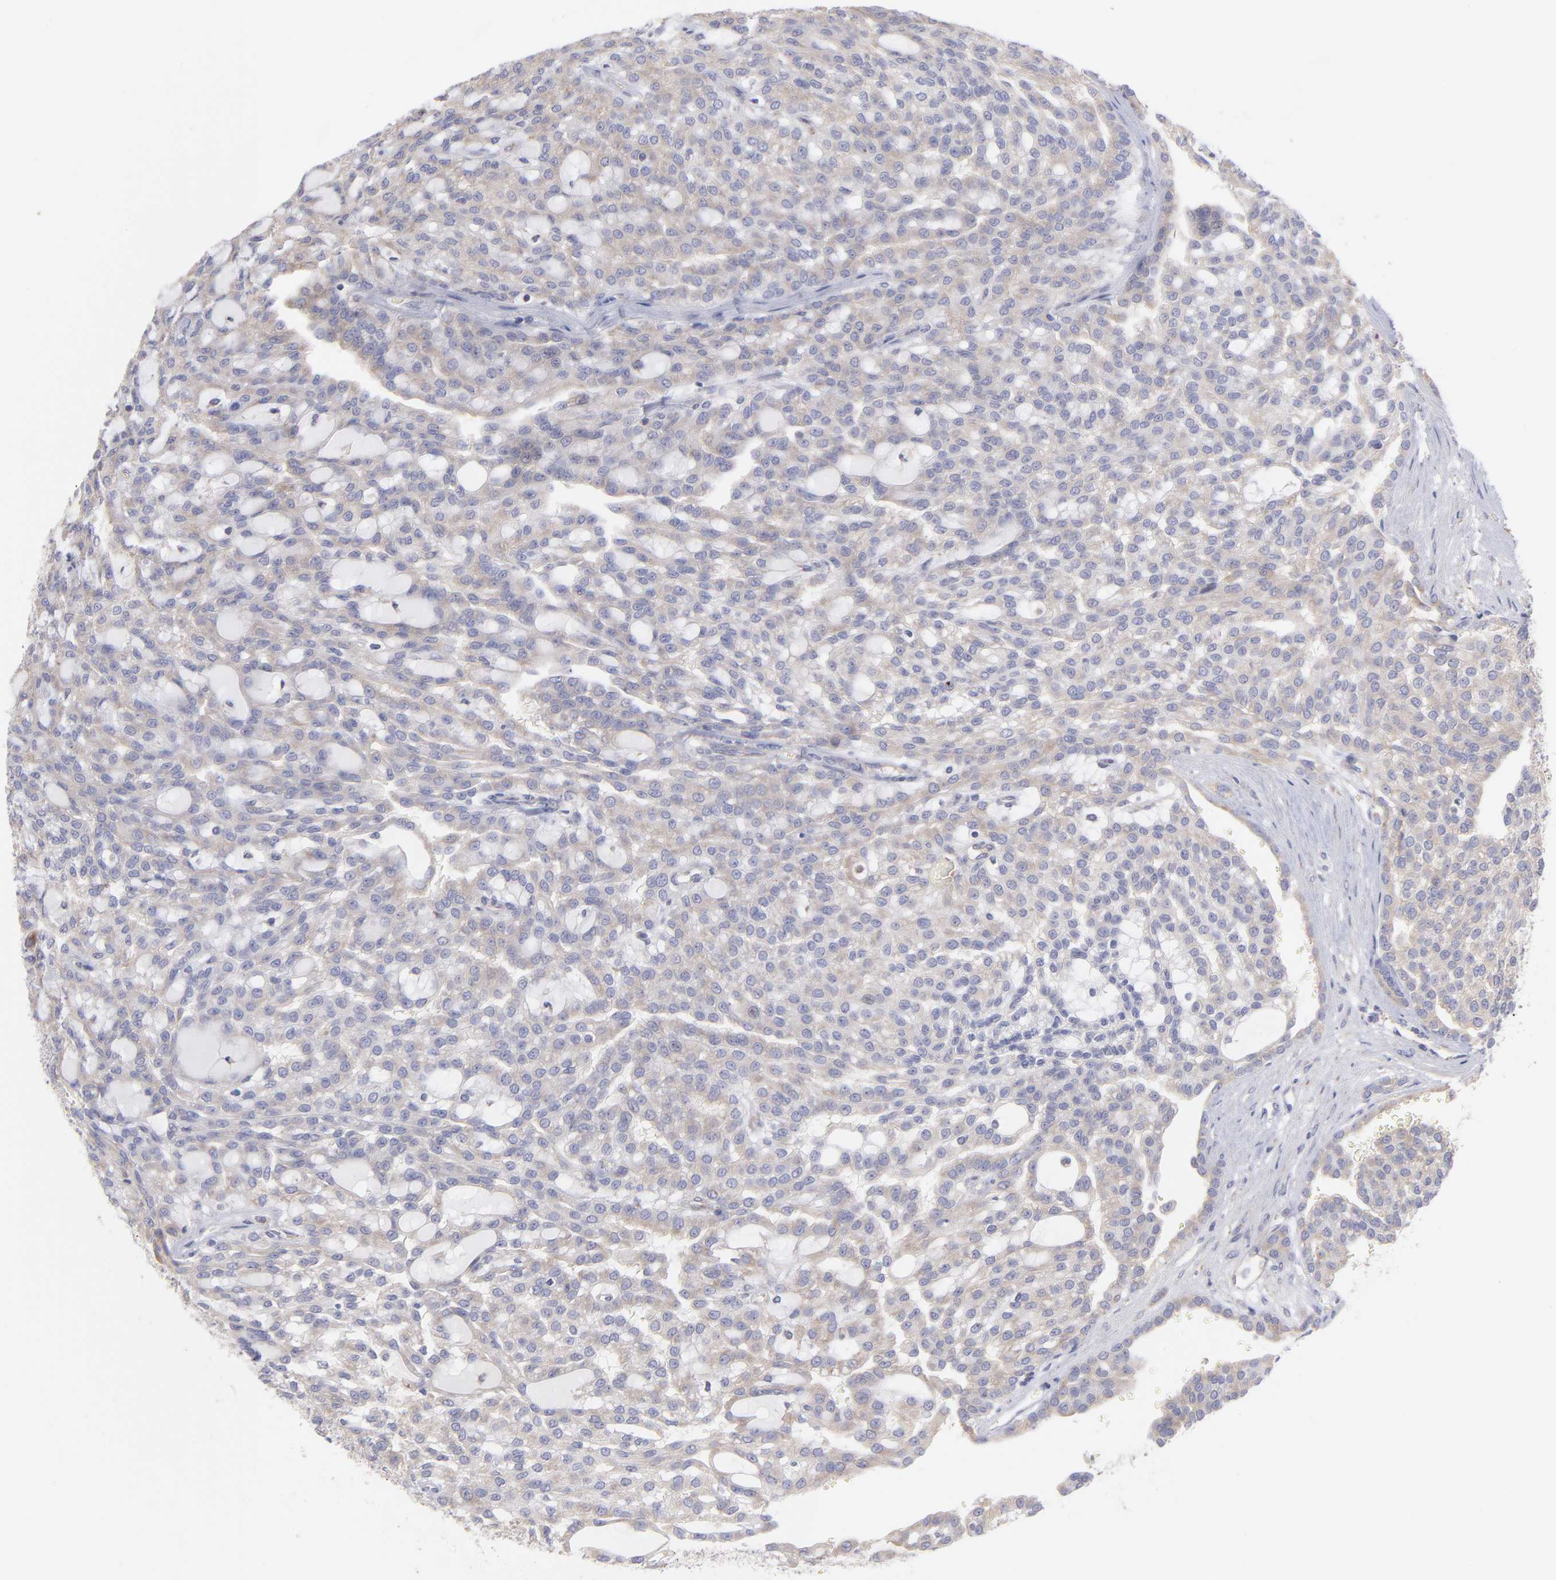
{"staining": {"intensity": "negative", "quantity": "none", "location": "none"}, "tissue": "renal cancer", "cell_type": "Tumor cells", "image_type": "cancer", "snomed": [{"axis": "morphology", "description": "Adenocarcinoma, NOS"}, {"axis": "topography", "description": "Kidney"}], "caption": "Tumor cells show no significant protein expression in renal cancer (adenocarcinoma).", "gene": "RPLP0", "patient": {"sex": "male", "age": 63}}